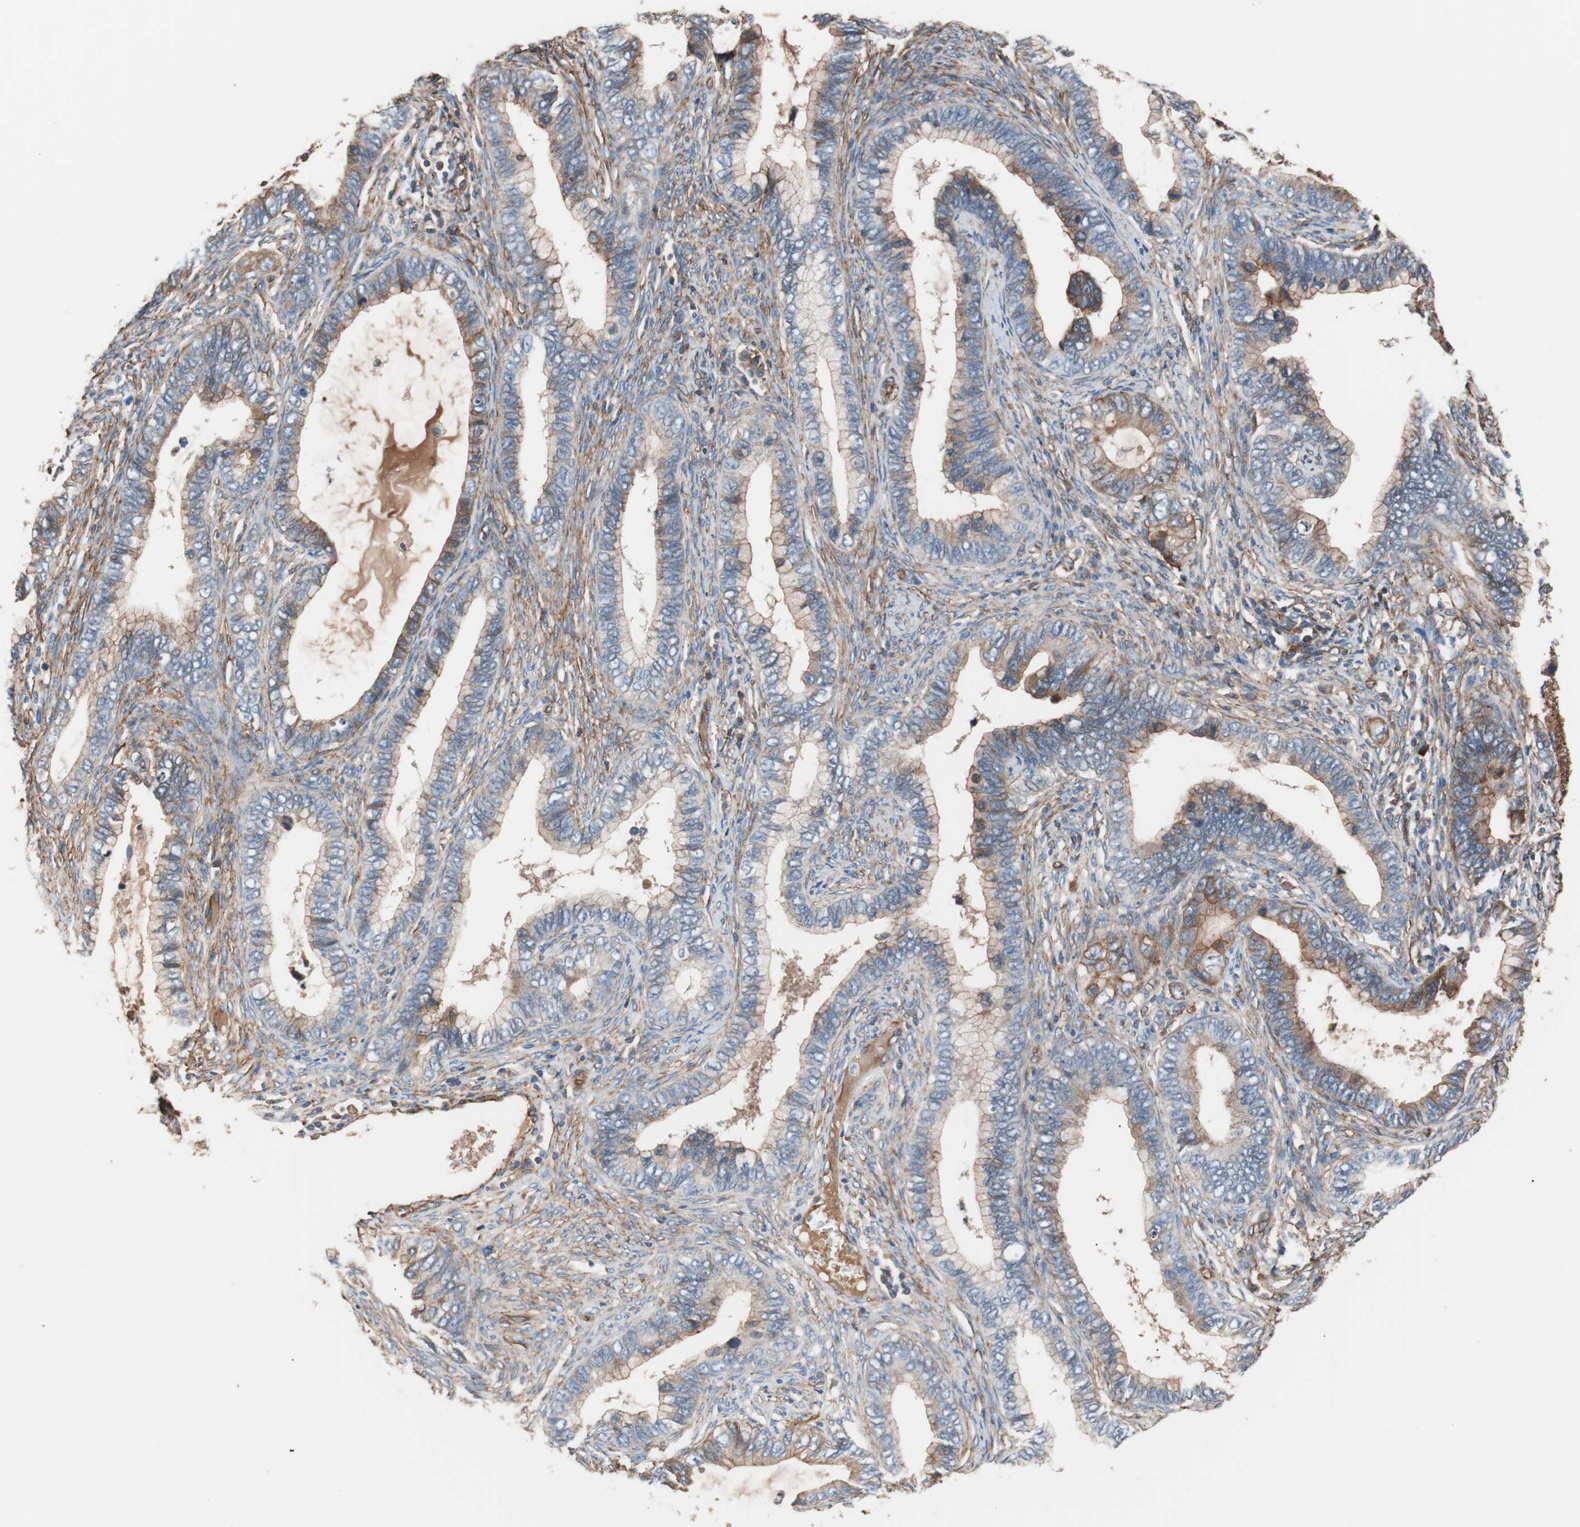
{"staining": {"intensity": "moderate", "quantity": "25%-75%", "location": "cytoplasmic/membranous"}, "tissue": "cervical cancer", "cell_type": "Tumor cells", "image_type": "cancer", "snomed": [{"axis": "morphology", "description": "Adenocarcinoma, NOS"}, {"axis": "topography", "description": "Cervix"}], "caption": "The image displays a brown stain indicating the presence of a protein in the cytoplasmic/membranous of tumor cells in cervical cancer (adenocarcinoma).", "gene": "SPINT1", "patient": {"sex": "female", "age": 44}}